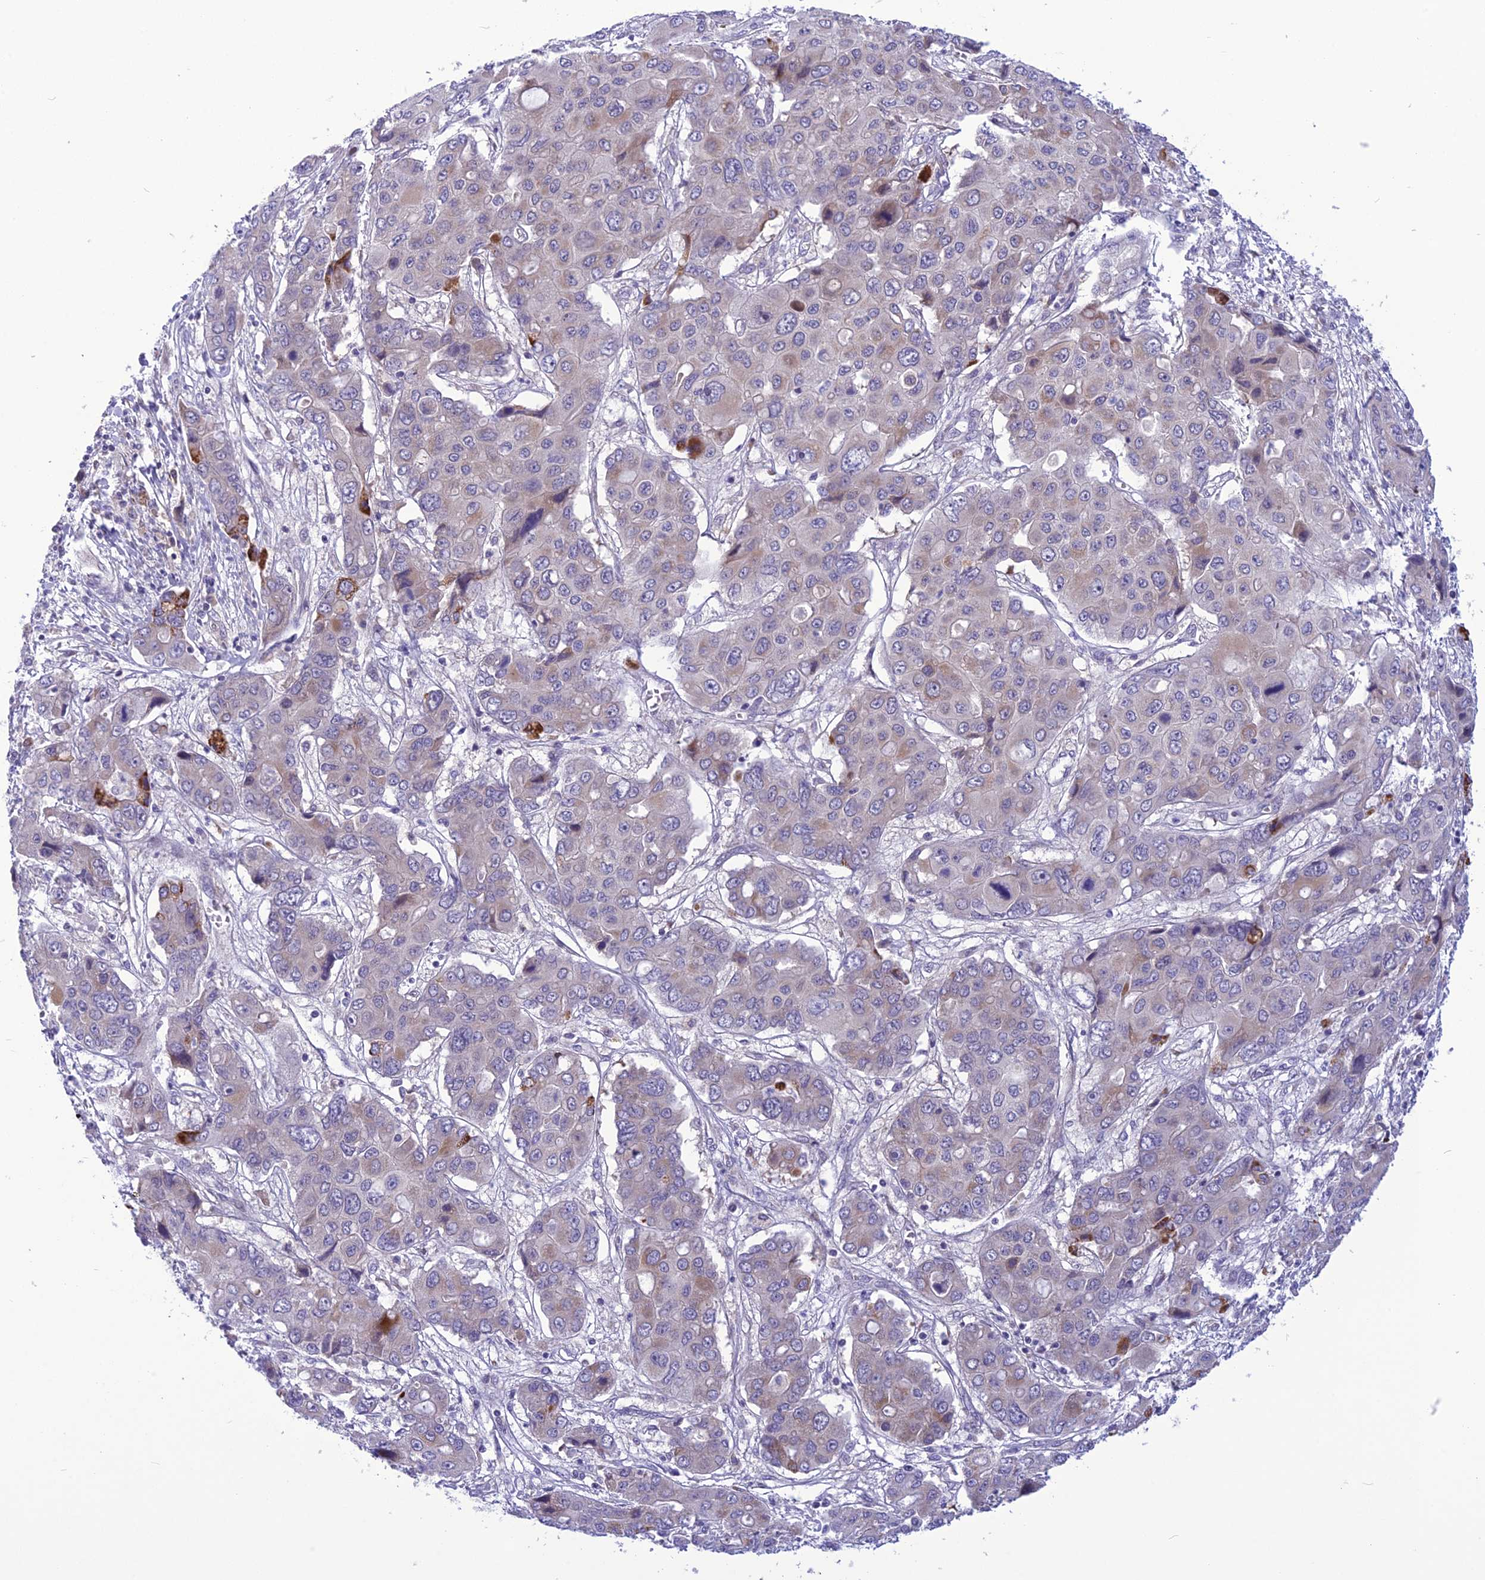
{"staining": {"intensity": "strong", "quantity": "<25%", "location": "cytoplasmic/membranous"}, "tissue": "liver cancer", "cell_type": "Tumor cells", "image_type": "cancer", "snomed": [{"axis": "morphology", "description": "Cholangiocarcinoma"}, {"axis": "topography", "description": "Liver"}], "caption": "This histopathology image exhibits liver cholangiocarcinoma stained with IHC to label a protein in brown. The cytoplasmic/membranous of tumor cells show strong positivity for the protein. Nuclei are counter-stained blue.", "gene": "PSMF1", "patient": {"sex": "male", "age": 67}}